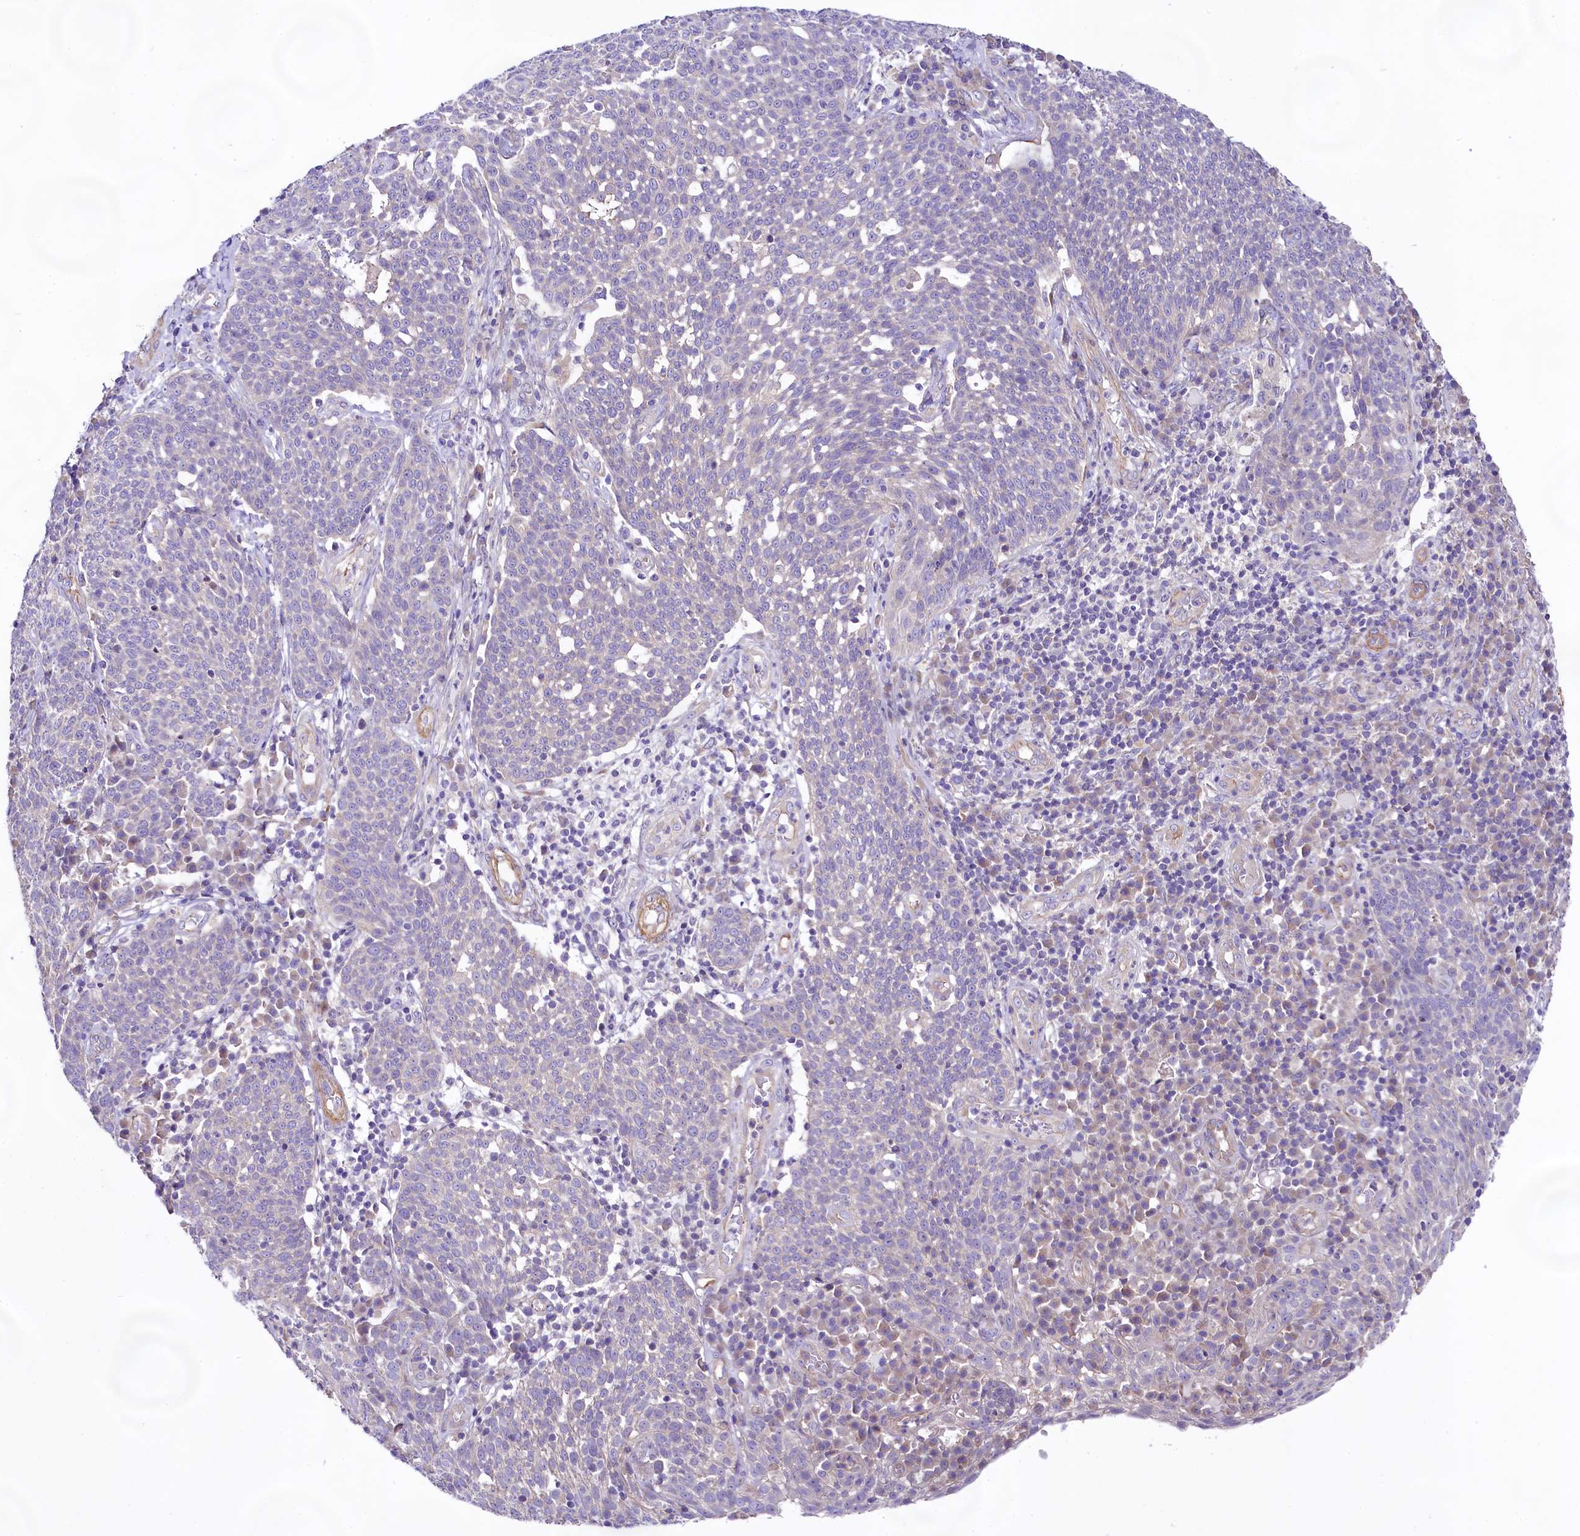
{"staining": {"intensity": "negative", "quantity": "none", "location": "none"}, "tissue": "cervical cancer", "cell_type": "Tumor cells", "image_type": "cancer", "snomed": [{"axis": "morphology", "description": "Squamous cell carcinoma, NOS"}, {"axis": "topography", "description": "Cervix"}], "caption": "Immunohistochemical staining of cervical cancer (squamous cell carcinoma) exhibits no significant positivity in tumor cells.", "gene": "VPS11", "patient": {"sex": "female", "age": 34}}